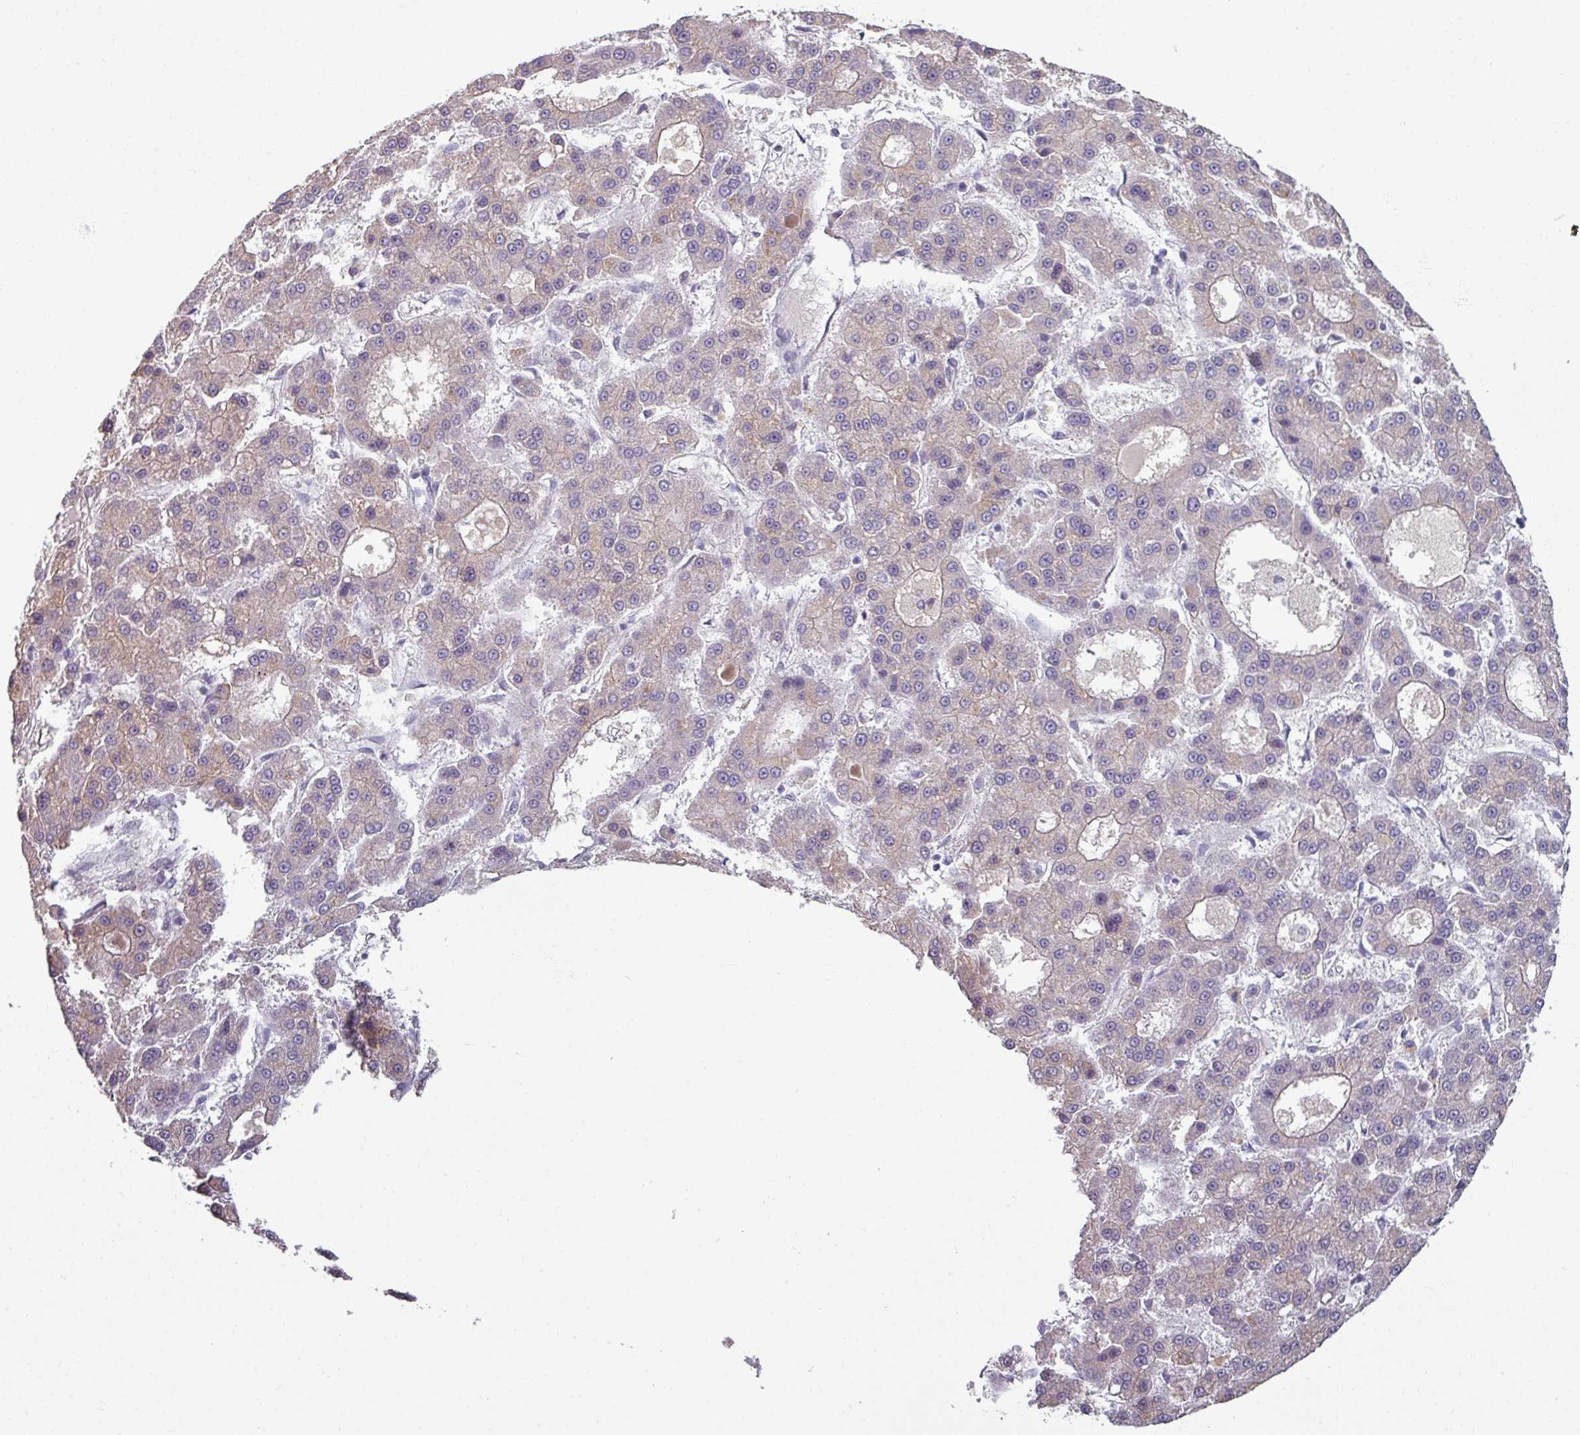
{"staining": {"intensity": "weak", "quantity": "<25%", "location": "cytoplasmic/membranous"}, "tissue": "liver cancer", "cell_type": "Tumor cells", "image_type": "cancer", "snomed": [{"axis": "morphology", "description": "Carcinoma, Hepatocellular, NOS"}, {"axis": "topography", "description": "Liver"}], "caption": "High power microscopy micrograph of an immunohistochemistry image of liver cancer, revealing no significant expression in tumor cells. (Brightfield microscopy of DAB (3,3'-diaminobenzidine) immunohistochemistry (IHC) at high magnification).", "gene": "UVSSA", "patient": {"sex": "male", "age": 70}}